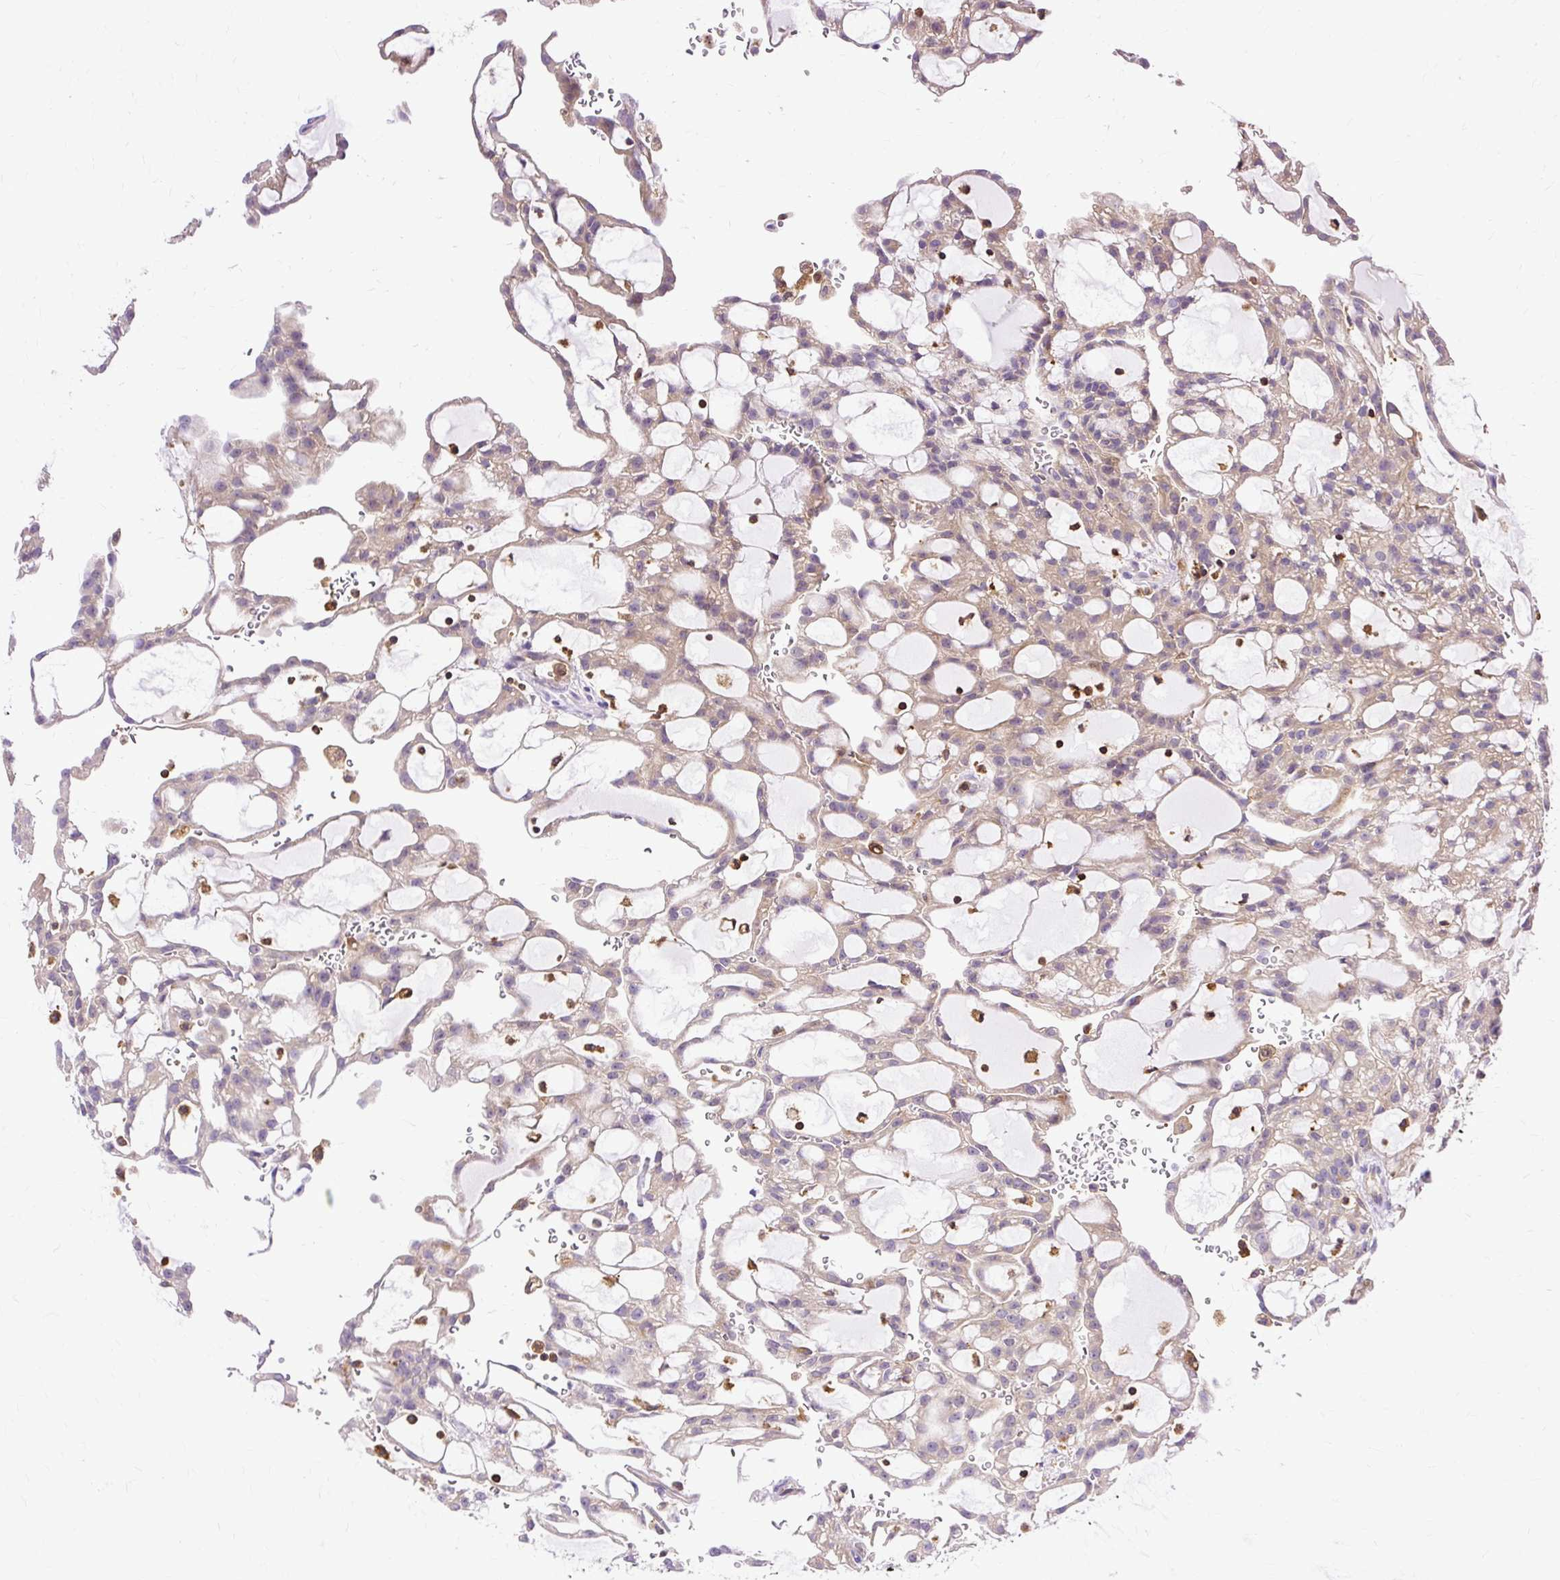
{"staining": {"intensity": "weak", "quantity": ">75%", "location": "cytoplasmic/membranous"}, "tissue": "renal cancer", "cell_type": "Tumor cells", "image_type": "cancer", "snomed": [{"axis": "morphology", "description": "Adenocarcinoma, NOS"}, {"axis": "topography", "description": "Kidney"}], "caption": "Immunohistochemistry photomicrograph of human renal adenocarcinoma stained for a protein (brown), which exhibits low levels of weak cytoplasmic/membranous positivity in about >75% of tumor cells.", "gene": "TWF2", "patient": {"sex": "male", "age": 63}}